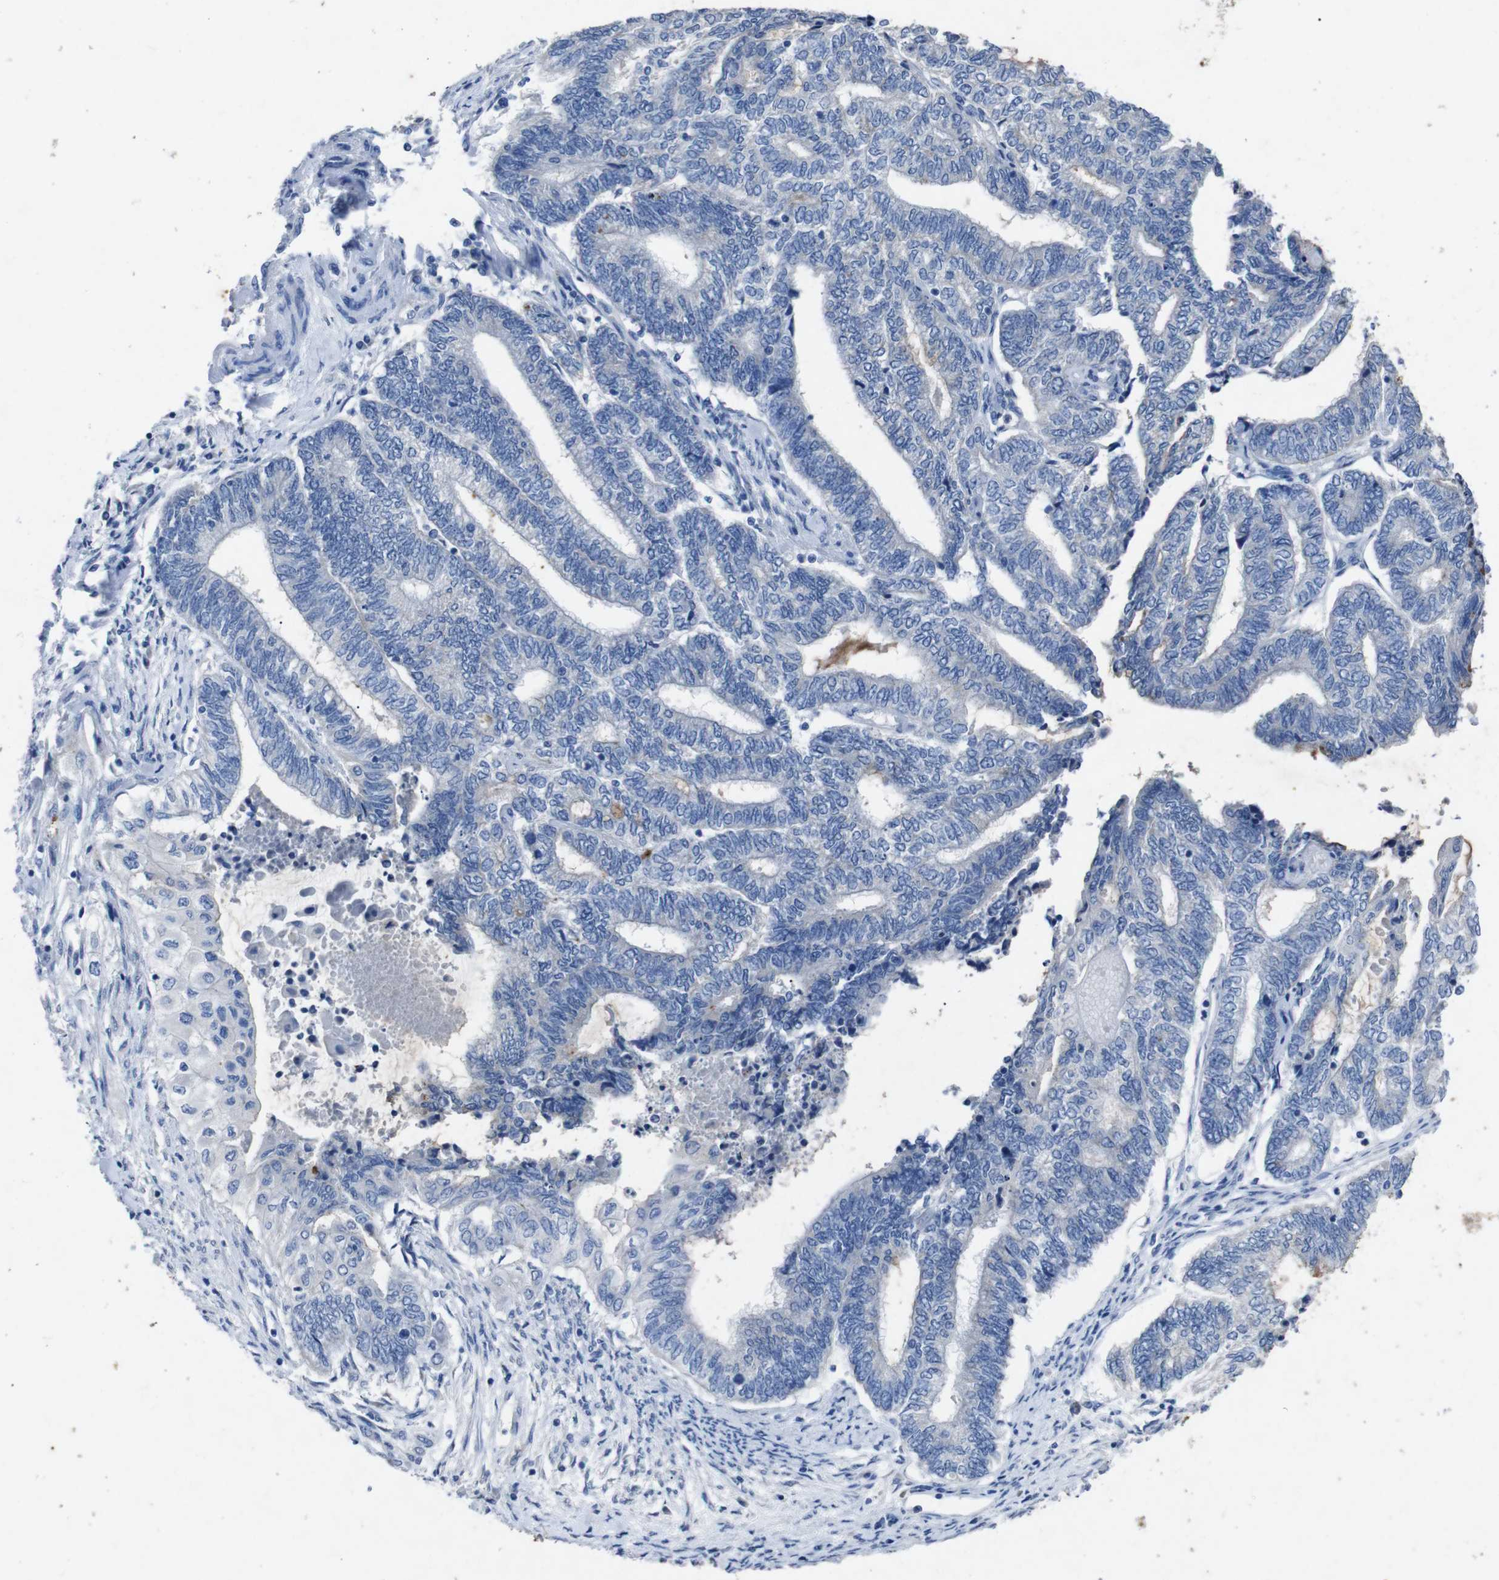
{"staining": {"intensity": "negative", "quantity": "none", "location": "none"}, "tissue": "endometrial cancer", "cell_type": "Tumor cells", "image_type": "cancer", "snomed": [{"axis": "morphology", "description": "Adenocarcinoma, NOS"}, {"axis": "topography", "description": "Uterus"}, {"axis": "topography", "description": "Endometrium"}], "caption": "An image of endometrial cancer stained for a protein demonstrates no brown staining in tumor cells.", "gene": "GJB2", "patient": {"sex": "female", "age": 70}}